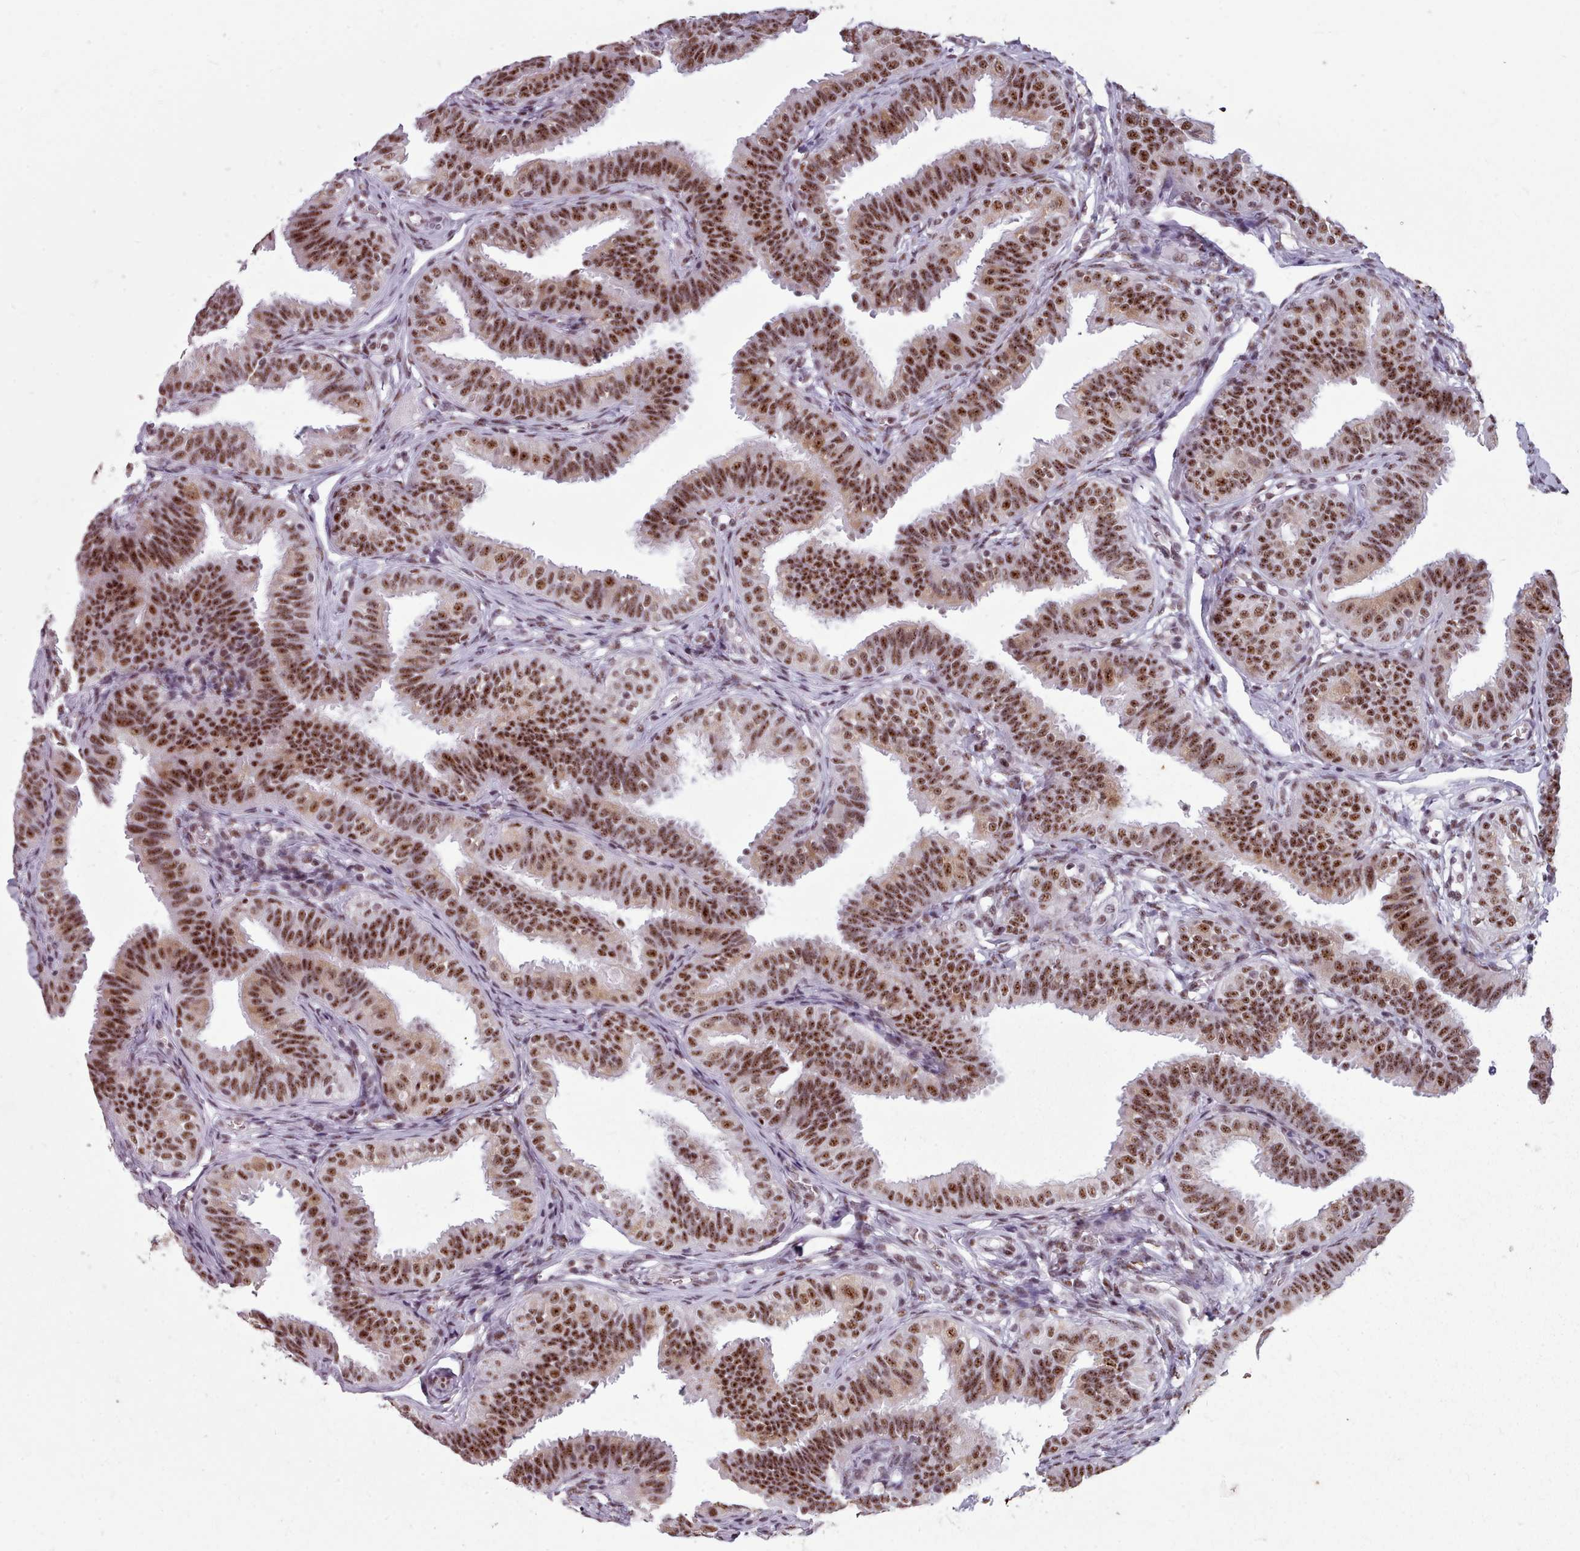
{"staining": {"intensity": "strong", "quantity": ">75%", "location": "nuclear"}, "tissue": "fallopian tube", "cell_type": "Glandular cells", "image_type": "normal", "snomed": [{"axis": "morphology", "description": "Normal tissue, NOS"}, {"axis": "topography", "description": "Fallopian tube"}], "caption": "Immunohistochemistry (IHC) histopathology image of normal fallopian tube: human fallopian tube stained using immunohistochemistry exhibits high levels of strong protein expression localized specifically in the nuclear of glandular cells, appearing as a nuclear brown color.", "gene": "SRRM1", "patient": {"sex": "female", "age": 35}}